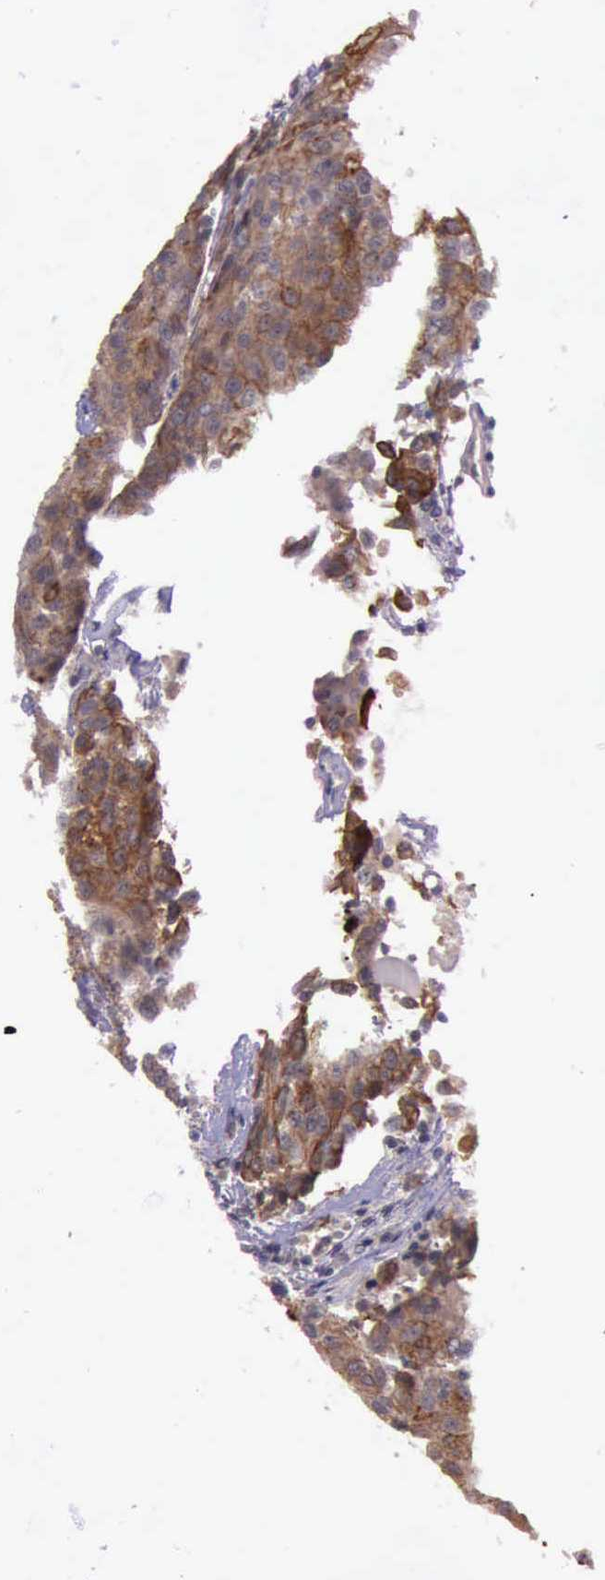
{"staining": {"intensity": "moderate", "quantity": ">75%", "location": "cytoplasmic/membranous"}, "tissue": "urothelial cancer", "cell_type": "Tumor cells", "image_type": "cancer", "snomed": [{"axis": "morphology", "description": "Urothelial carcinoma, High grade"}, {"axis": "topography", "description": "Urinary bladder"}], "caption": "DAB (3,3'-diaminobenzidine) immunohistochemical staining of human urothelial carcinoma (high-grade) demonstrates moderate cytoplasmic/membranous protein positivity in about >75% of tumor cells.", "gene": "PRICKLE3", "patient": {"sex": "female", "age": 85}}